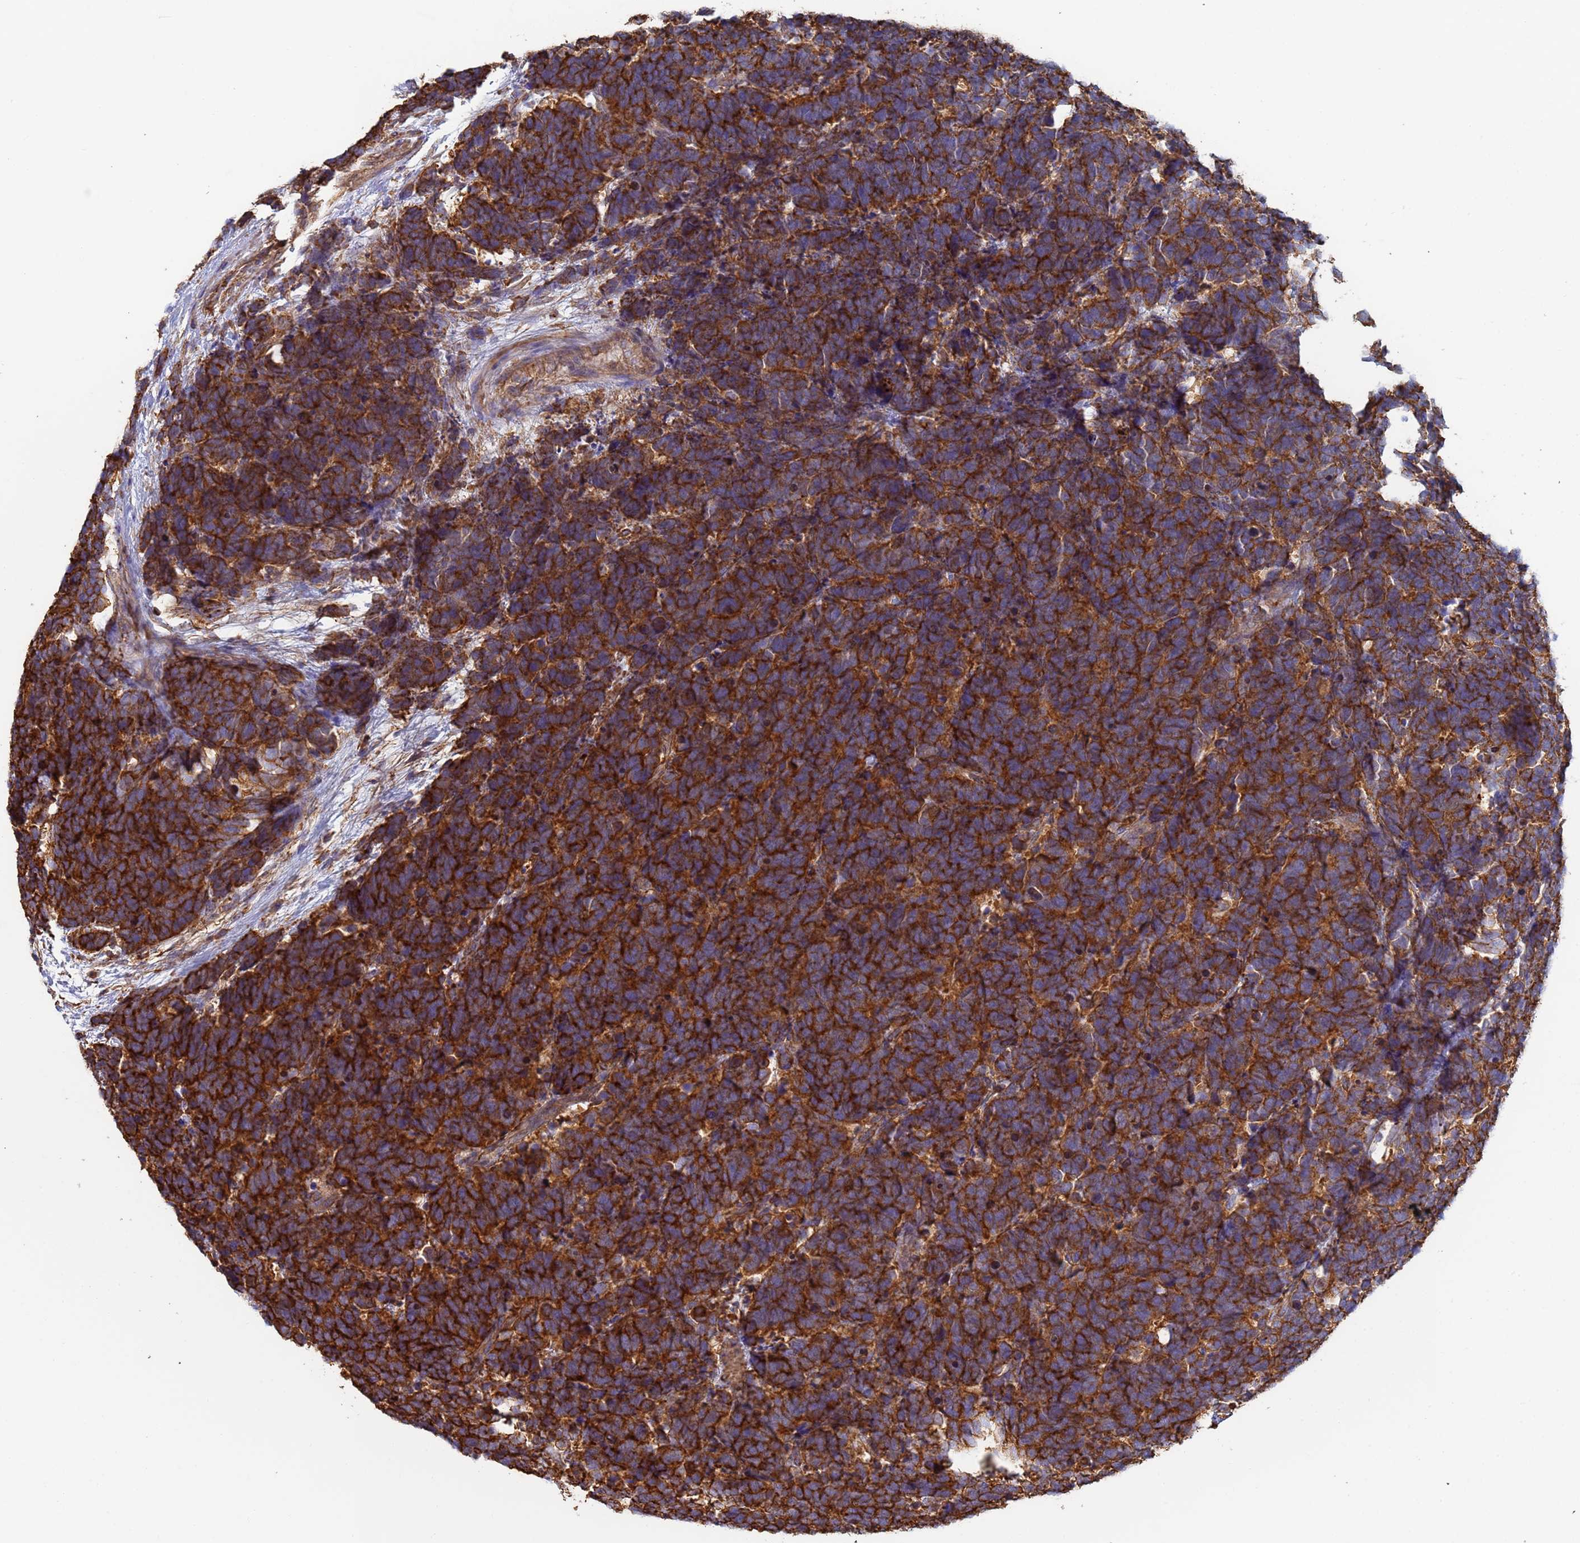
{"staining": {"intensity": "strong", "quantity": ">75%", "location": "cytoplasmic/membranous"}, "tissue": "carcinoid", "cell_type": "Tumor cells", "image_type": "cancer", "snomed": [{"axis": "morphology", "description": "Carcinoma, NOS"}, {"axis": "morphology", "description": "Carcinoid, malignant, NOS"}, {"axis": "topography", "description": "Urinary bladder"}], "caption": "DAB immunohistochemical staining of carcinoid displays strong cytoplasmic/membranous protein positivity in about >75% of tumor cells.", "gene": "ZNG1B", "patient": {"sex": "male", "age": 57}}